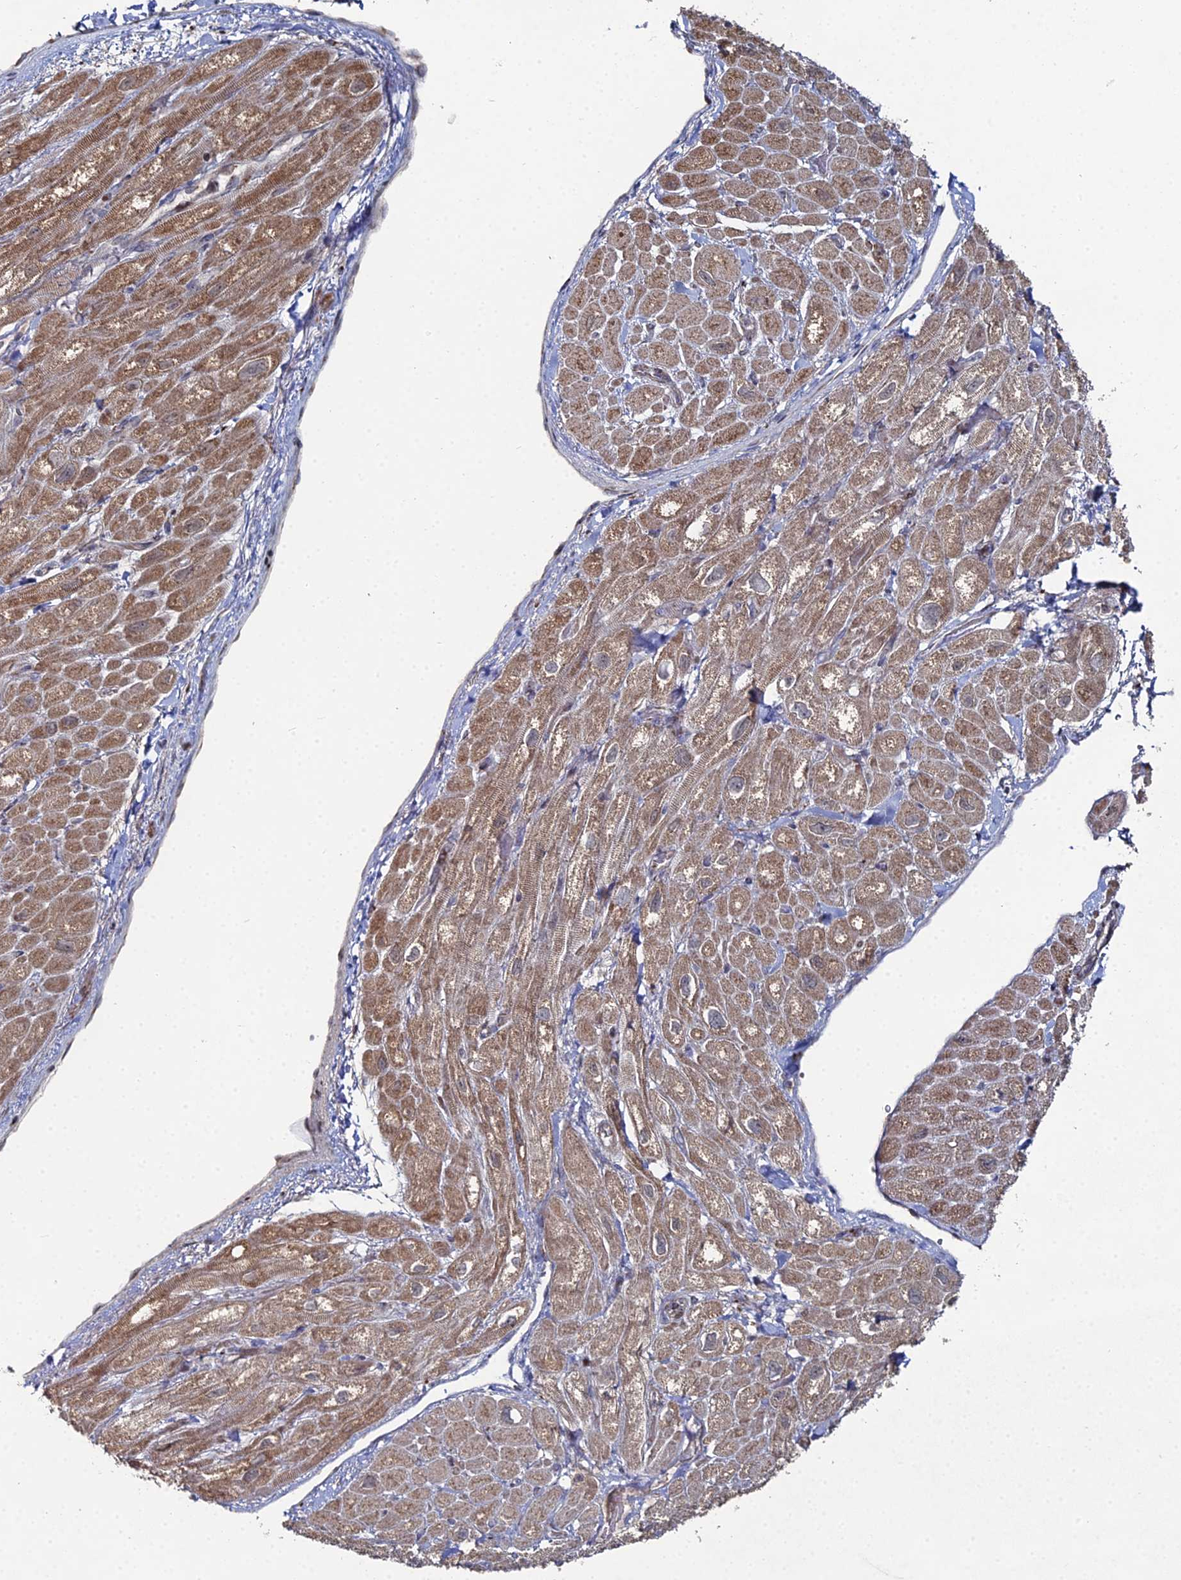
{"staining": {"intensity": "moderate", "quantity": ">75%", "location": "cytoplasmic/membranous"}, "tissue": "heart muscle", "cell_type": "Cardiomyocytes", "image_type": "normal", "snomed": [{"axis": "morphology", "description": "Normal tissue, NOS"}, {"axis": "topography", "description": "Heart"}], "caption": "This is an image of IHC staining of normal heart muscle, which shows moderate expression in the cytoplasmic/membranous of cardiomyocytes.", "gene": "SGMS1", "patient": {"sex": "male", "age": 65}}